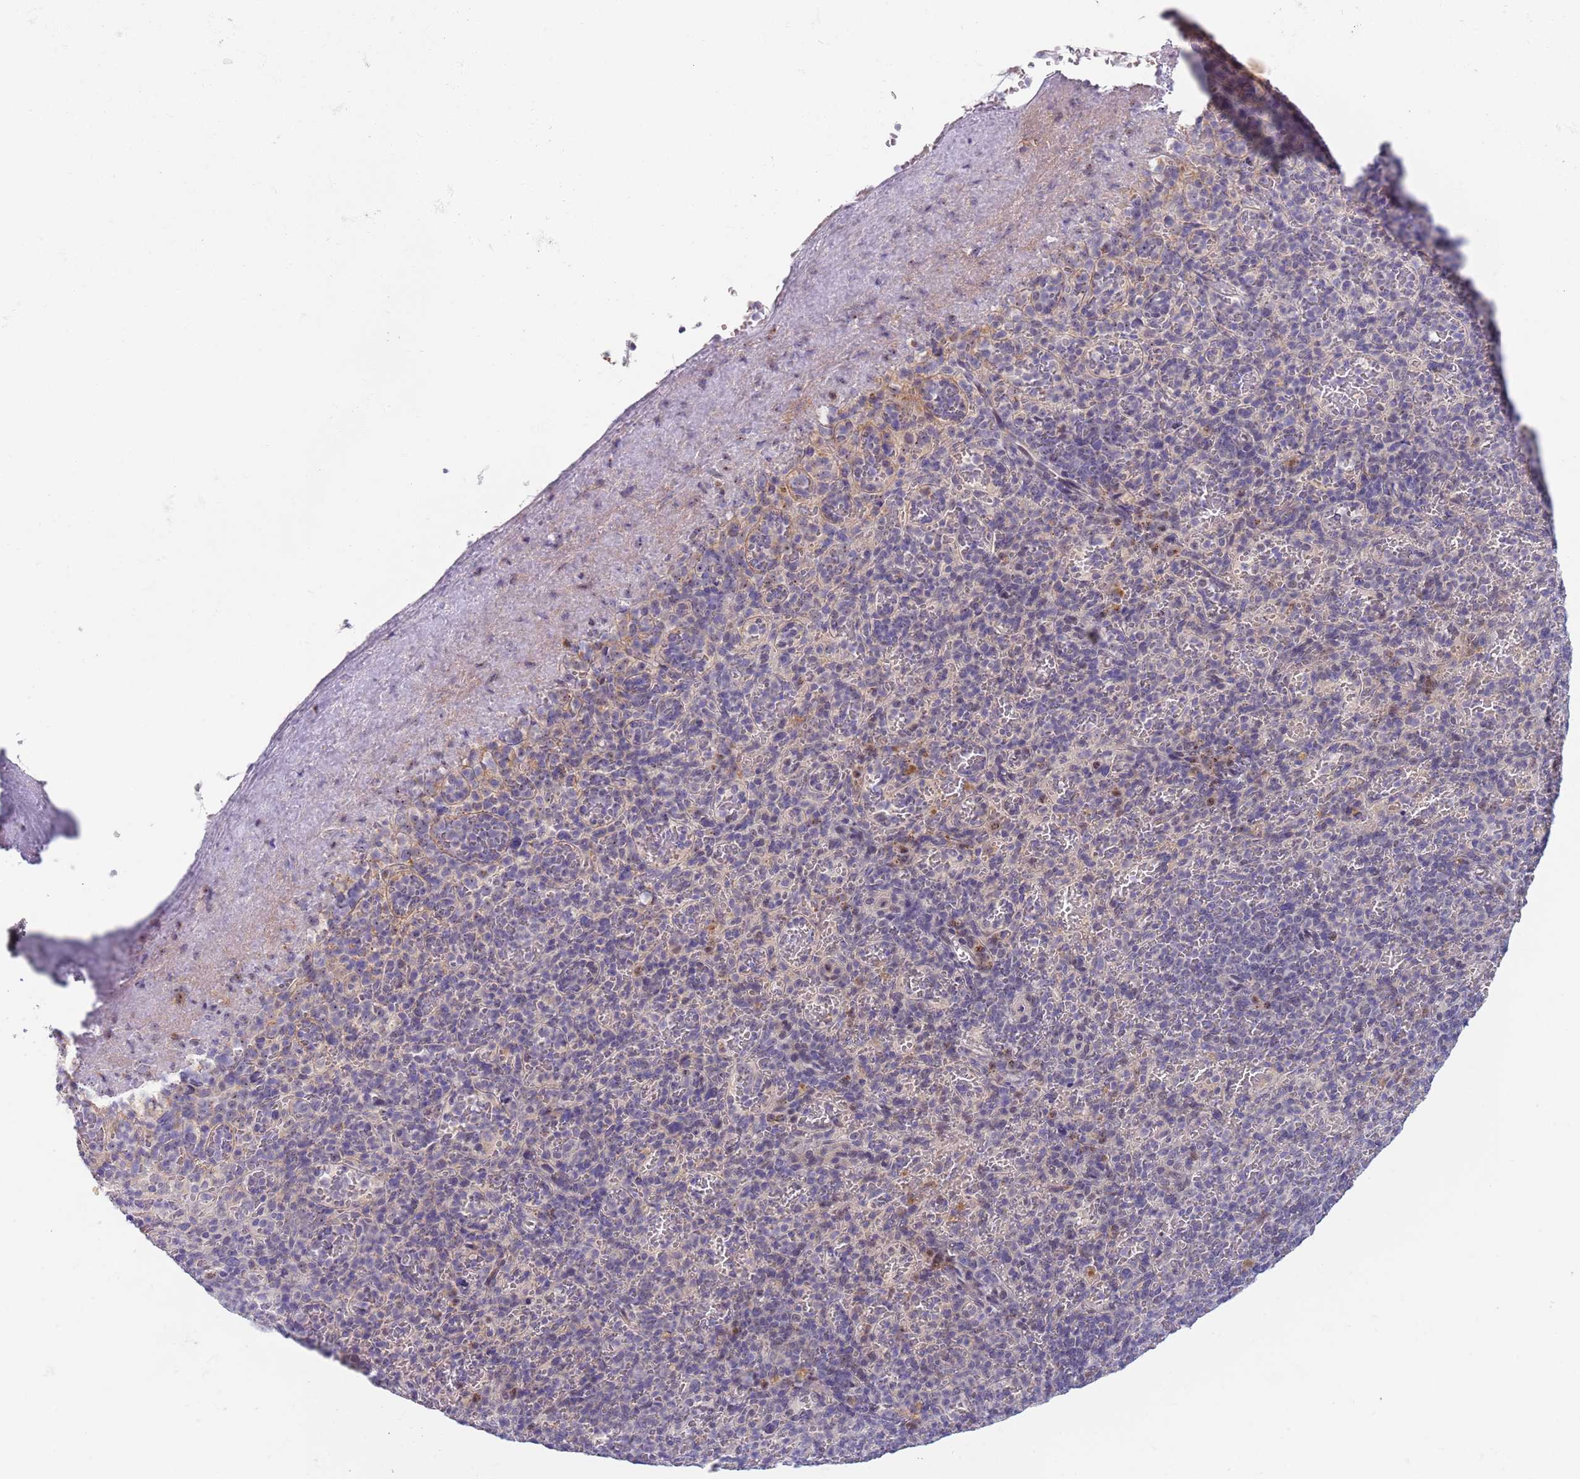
{"staining": {"intensity": "negative", "quantity": "none", "location": "none"}, "tissue": "spleen", "cell_type": "Cells in red pulp", "image_type": "normal", "snomed": [{"axis": "morphology", "description": "Normal tissue, NOS"}, {"axis": "topography", "description": "Spleen"}], "caption": "The immunohistochemistry (IHC) image has no significant staining in cells in red pulp of spleen.", "gene": "PLCL2", "patient": {"sex": "female", "age": 74}}